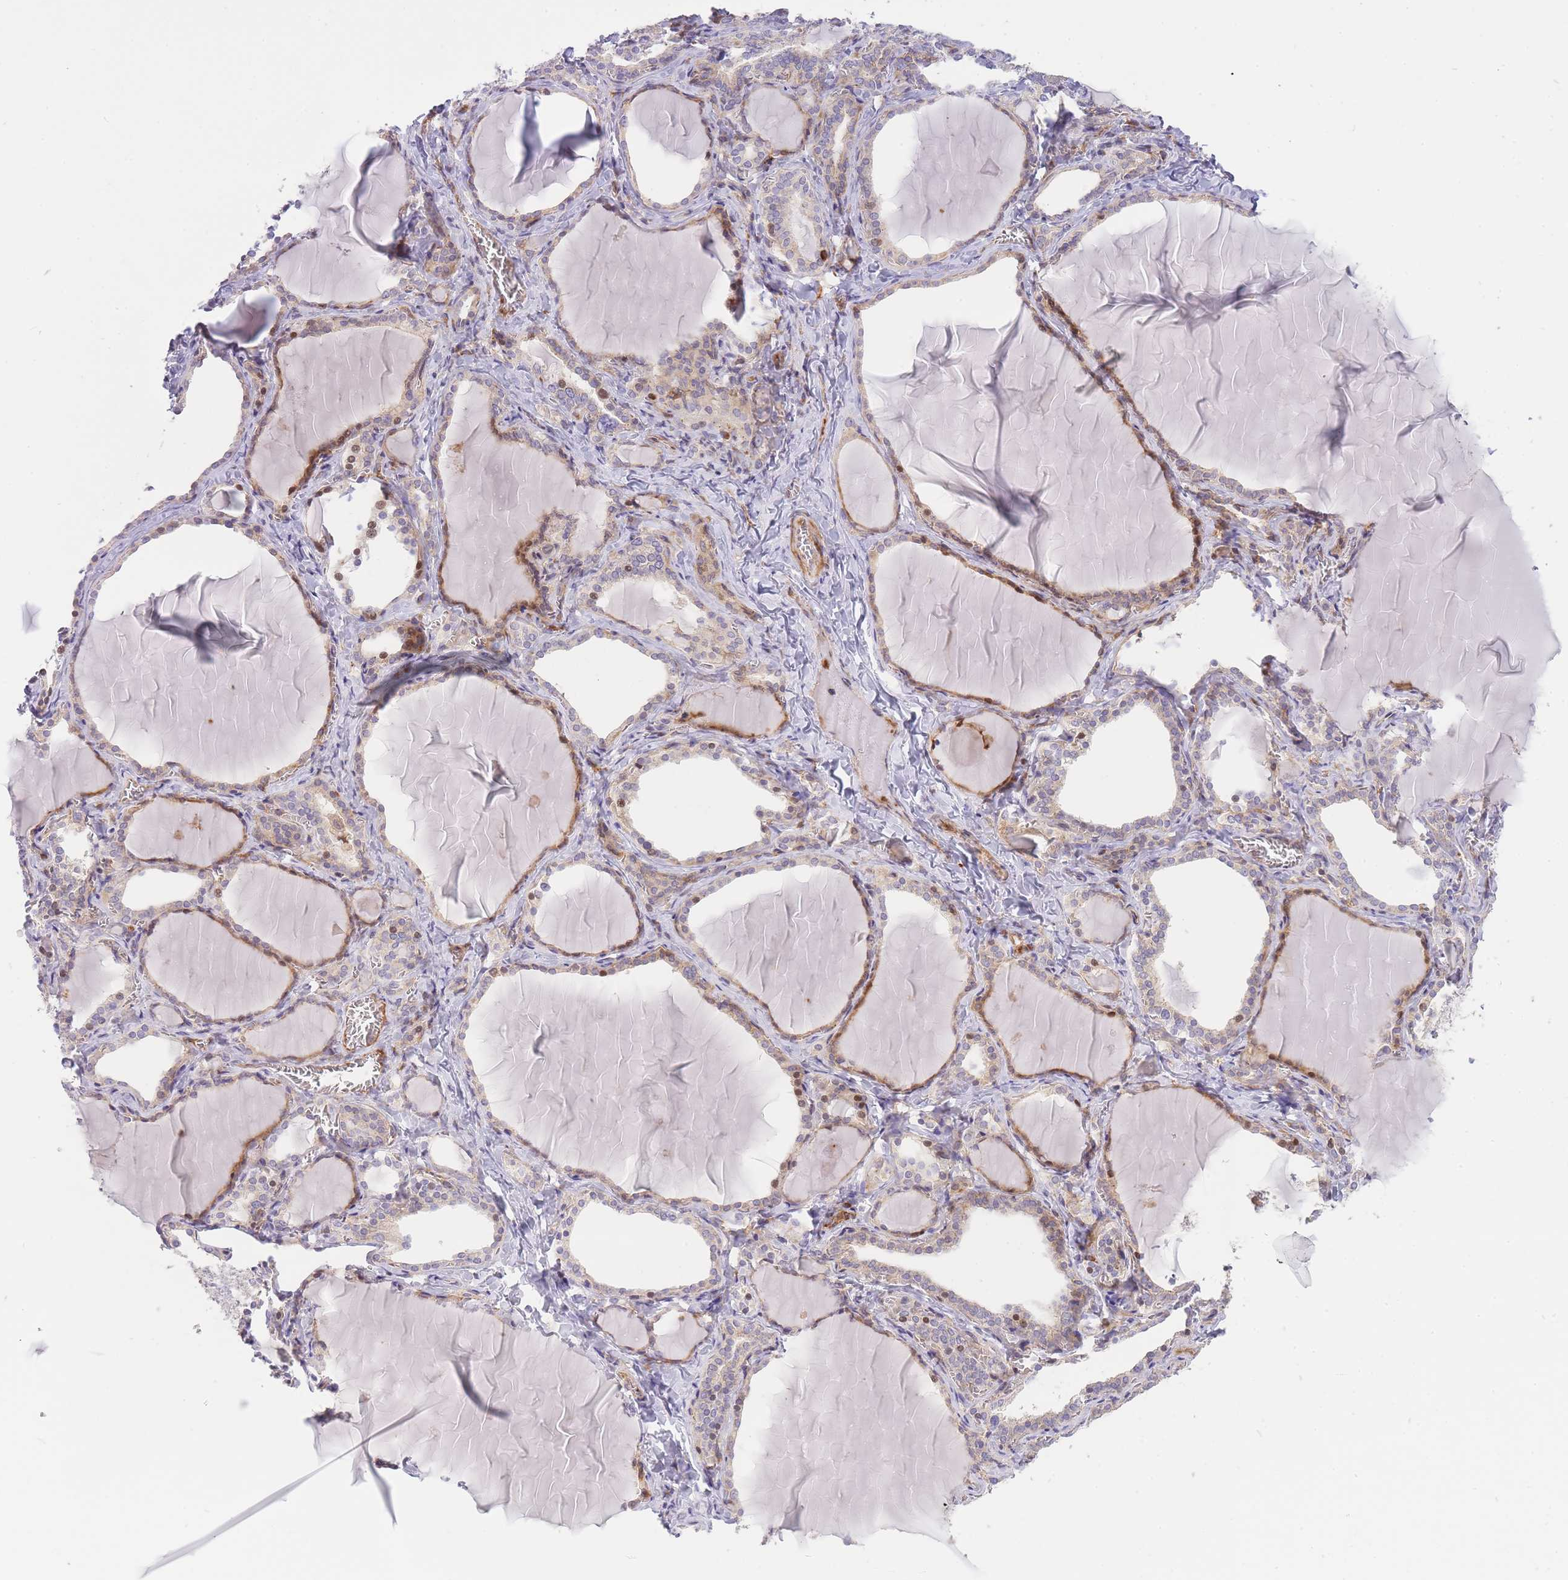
{"staining": {"intensity": "moderate", "quantity": "25%-75%", "location": "cytoplasmic/membranous"}, "tissue": "thyroid gland", "cell_type": "Glandular cells", "image_type": "normal", "snomed": [{"axis": "morphology", "description": "Normal tissue, NOS"}, {"axis": "topography", "description": "Thyroid gland"}], "caption": "Protein analysis of unremarkable thyroid gland exhibits moderate cytoplasmic/membranous expression in approximately 25%-75% of glandular cells. The staining was performed using DAB (3,3'-diaminobenzidine) to visualize the protein expression in brown, while the nuclei were stained in blue with hematoxylin (Magnification: 20x).", "gene": "ATP5MC2", "patient": {"sex": "female", "age": 42}}